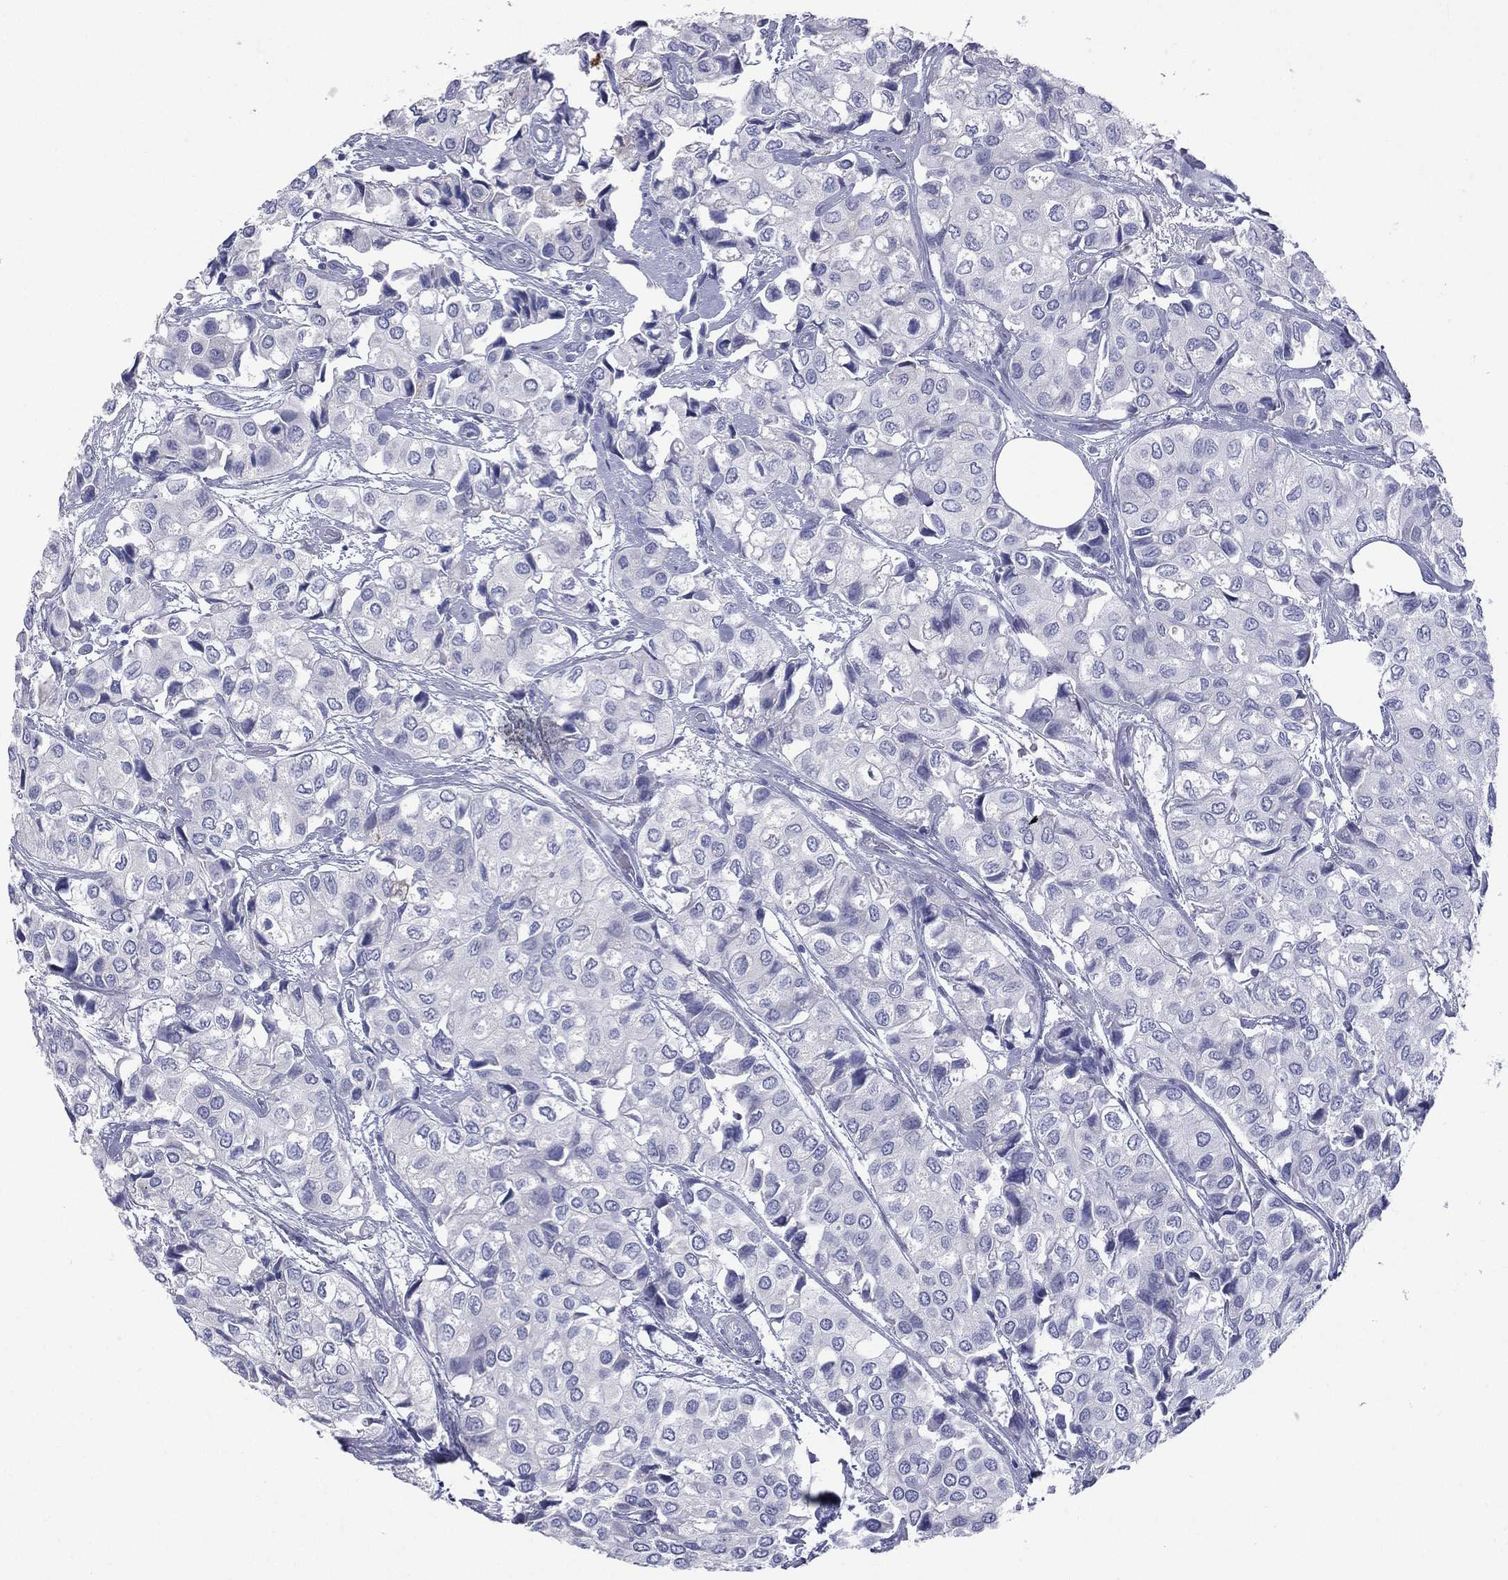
{"staining": {"intensity": "negative", "quantity": "none", "location": "none"}, "tissue": "urothelial cancer", "cell_type": "Tumor cells", "image_type": "cancer", "snomed": [{"axis": "morphology", "description": "Urothelial carcinoma, High grade"}, {"axis": "topography", "description": "Urinary bladder"}], "caption": "Human high-grade urothelial carcinoma stained for a protein using immunohistochemistry demonstrates no staining in tumor cells.", "gene": "CES2", "patient": {"sex": "male", "age": 73}}